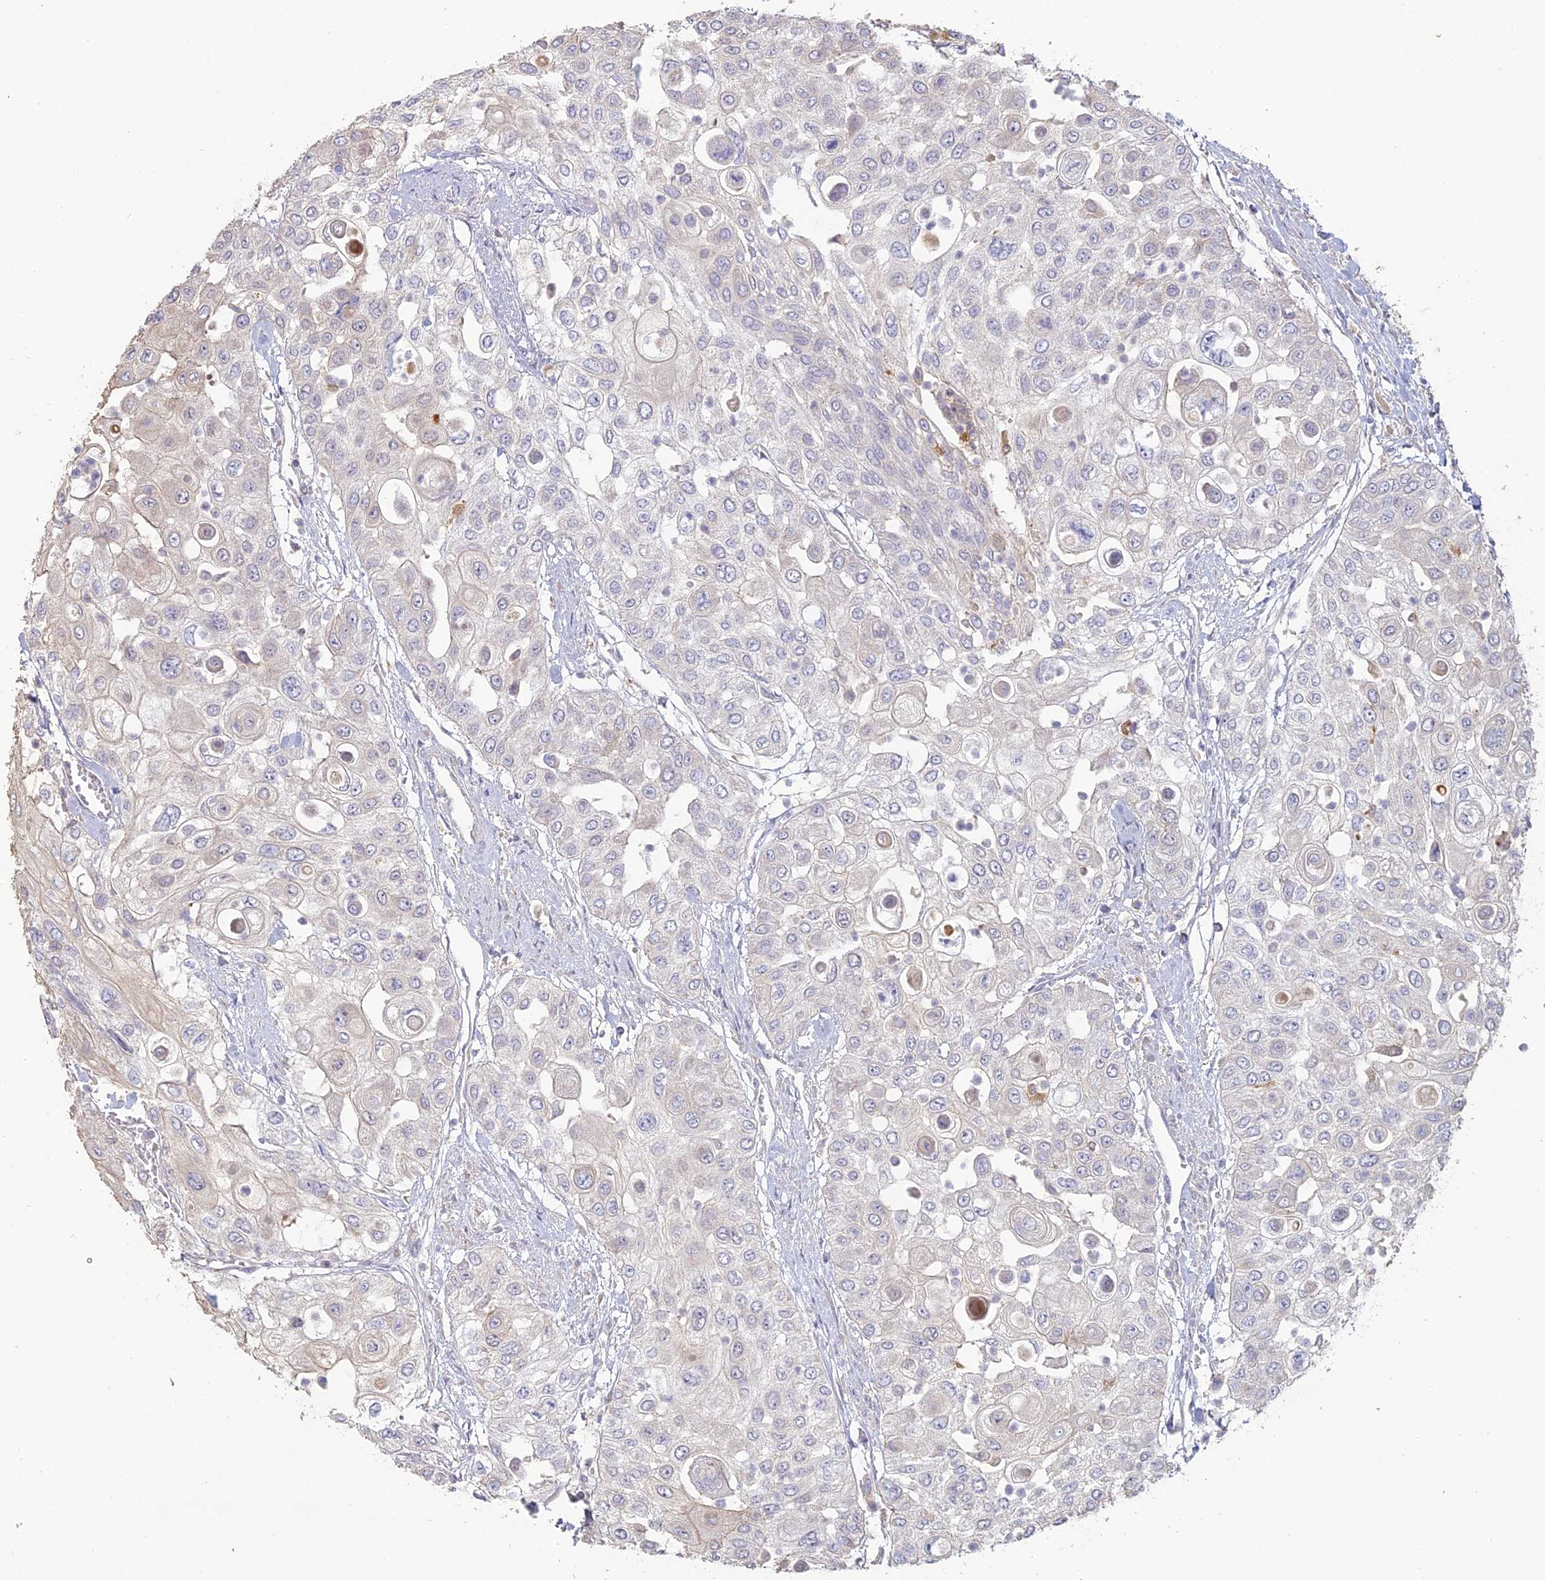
{"staining": {"intensity": "negative", "quantity": "none", "location": "none"}, "tissue": "urothelial cancer", "cell_type": "Tumor cells", "image_type": "cancer", "snomed": [{"axis": "morphology", "description": "Urothelial carcinoma, High grade"}, {"axis": "topography", "description": "Urinary bladder"}], "caption": "Urothelial cancer stained for a protein using immunohistochemistry (IHC) demonstrates no staining tumor cells.", "gene": "SFT2D2", "patient": {"sex": "female", "age": 79}}